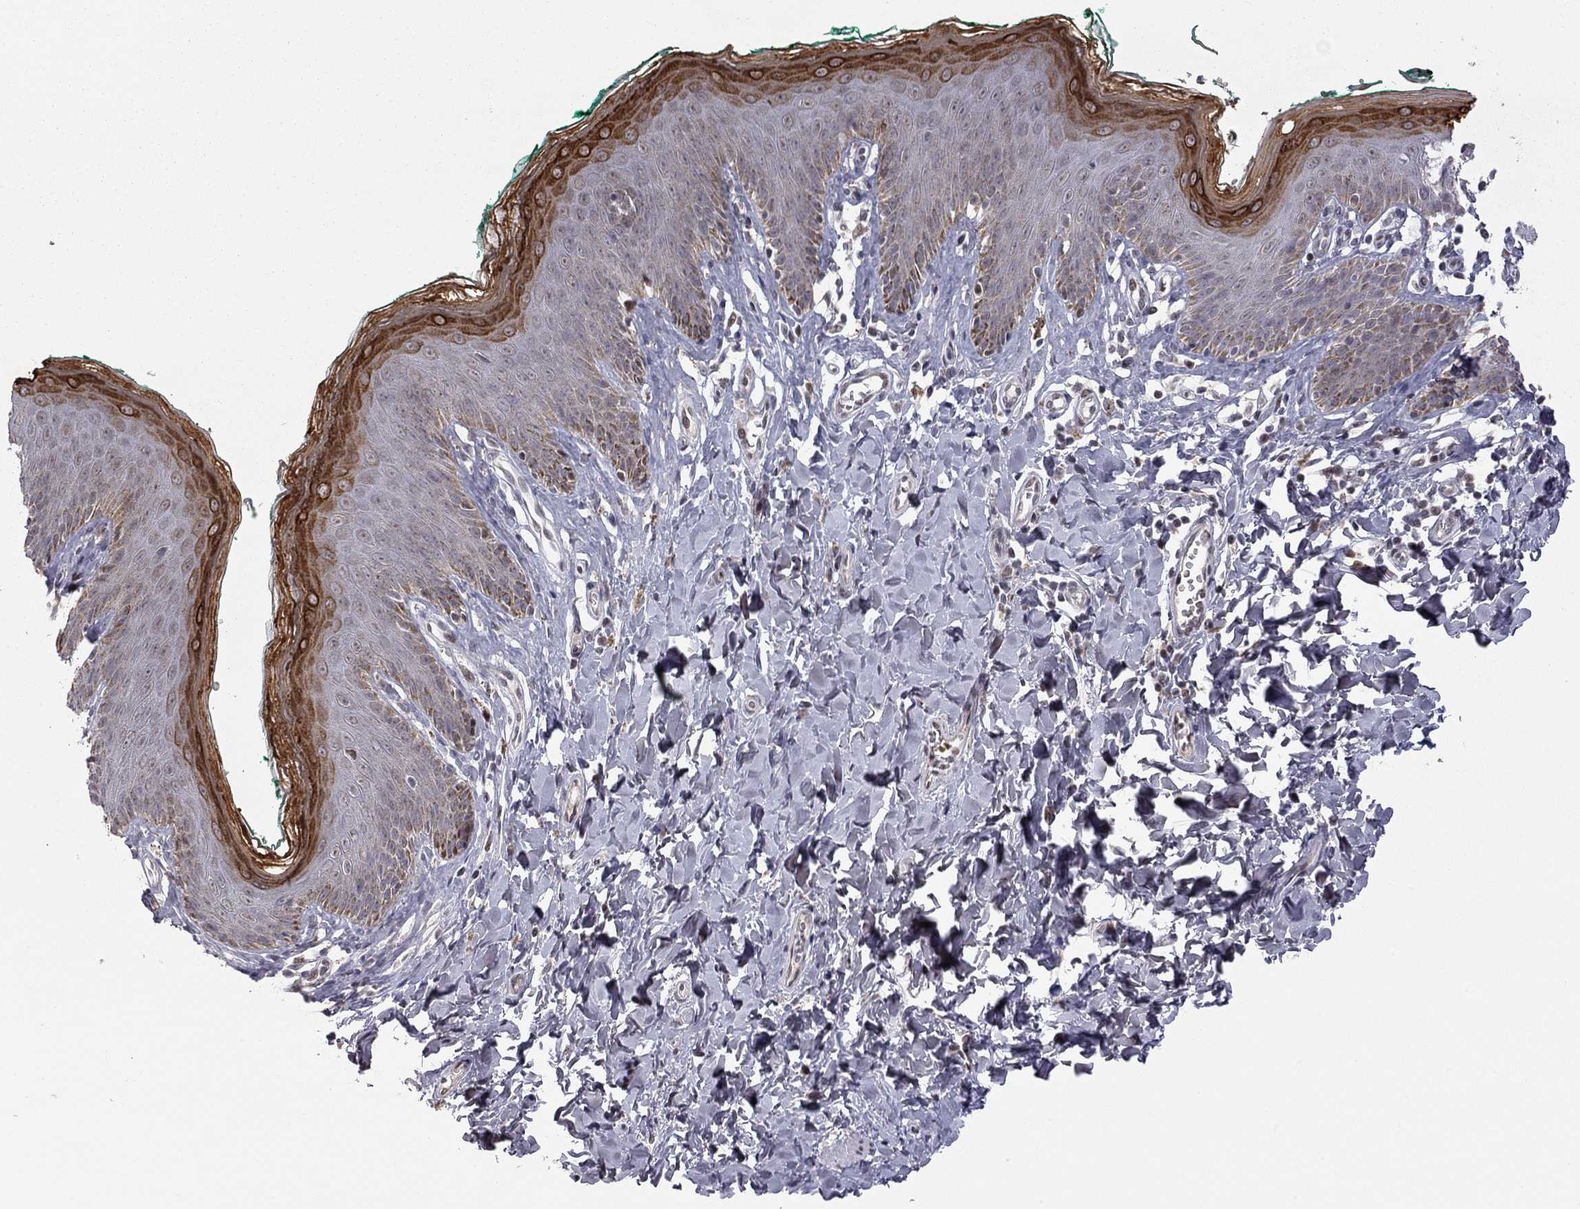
{"staining": {"intensity": "strong", "quantity": "<25%", "location": "cytoplasmic/membranous,nuclear"}, "tissue": "skin", "cell_type": "Epidermal cells", "image_type": "normal", "snomed": [{"axis": "morphology", "description": "Normal tissue, NOS"}, {"axis": "topography", "description": "Vulva"}], "caption": "Immunohistochemistry (IHC) histopathology image of unremarkable skin: human skin stained using IHC displays medium levels of strong protein expression localized specifically in the cytoplasmic/membranous,nuclear of epidermal cells, appearing as a cytoplasmic/membranous,nuclear brown color.", "gene": "MC3R", "patient": {"sex": "female", "age": 66}}